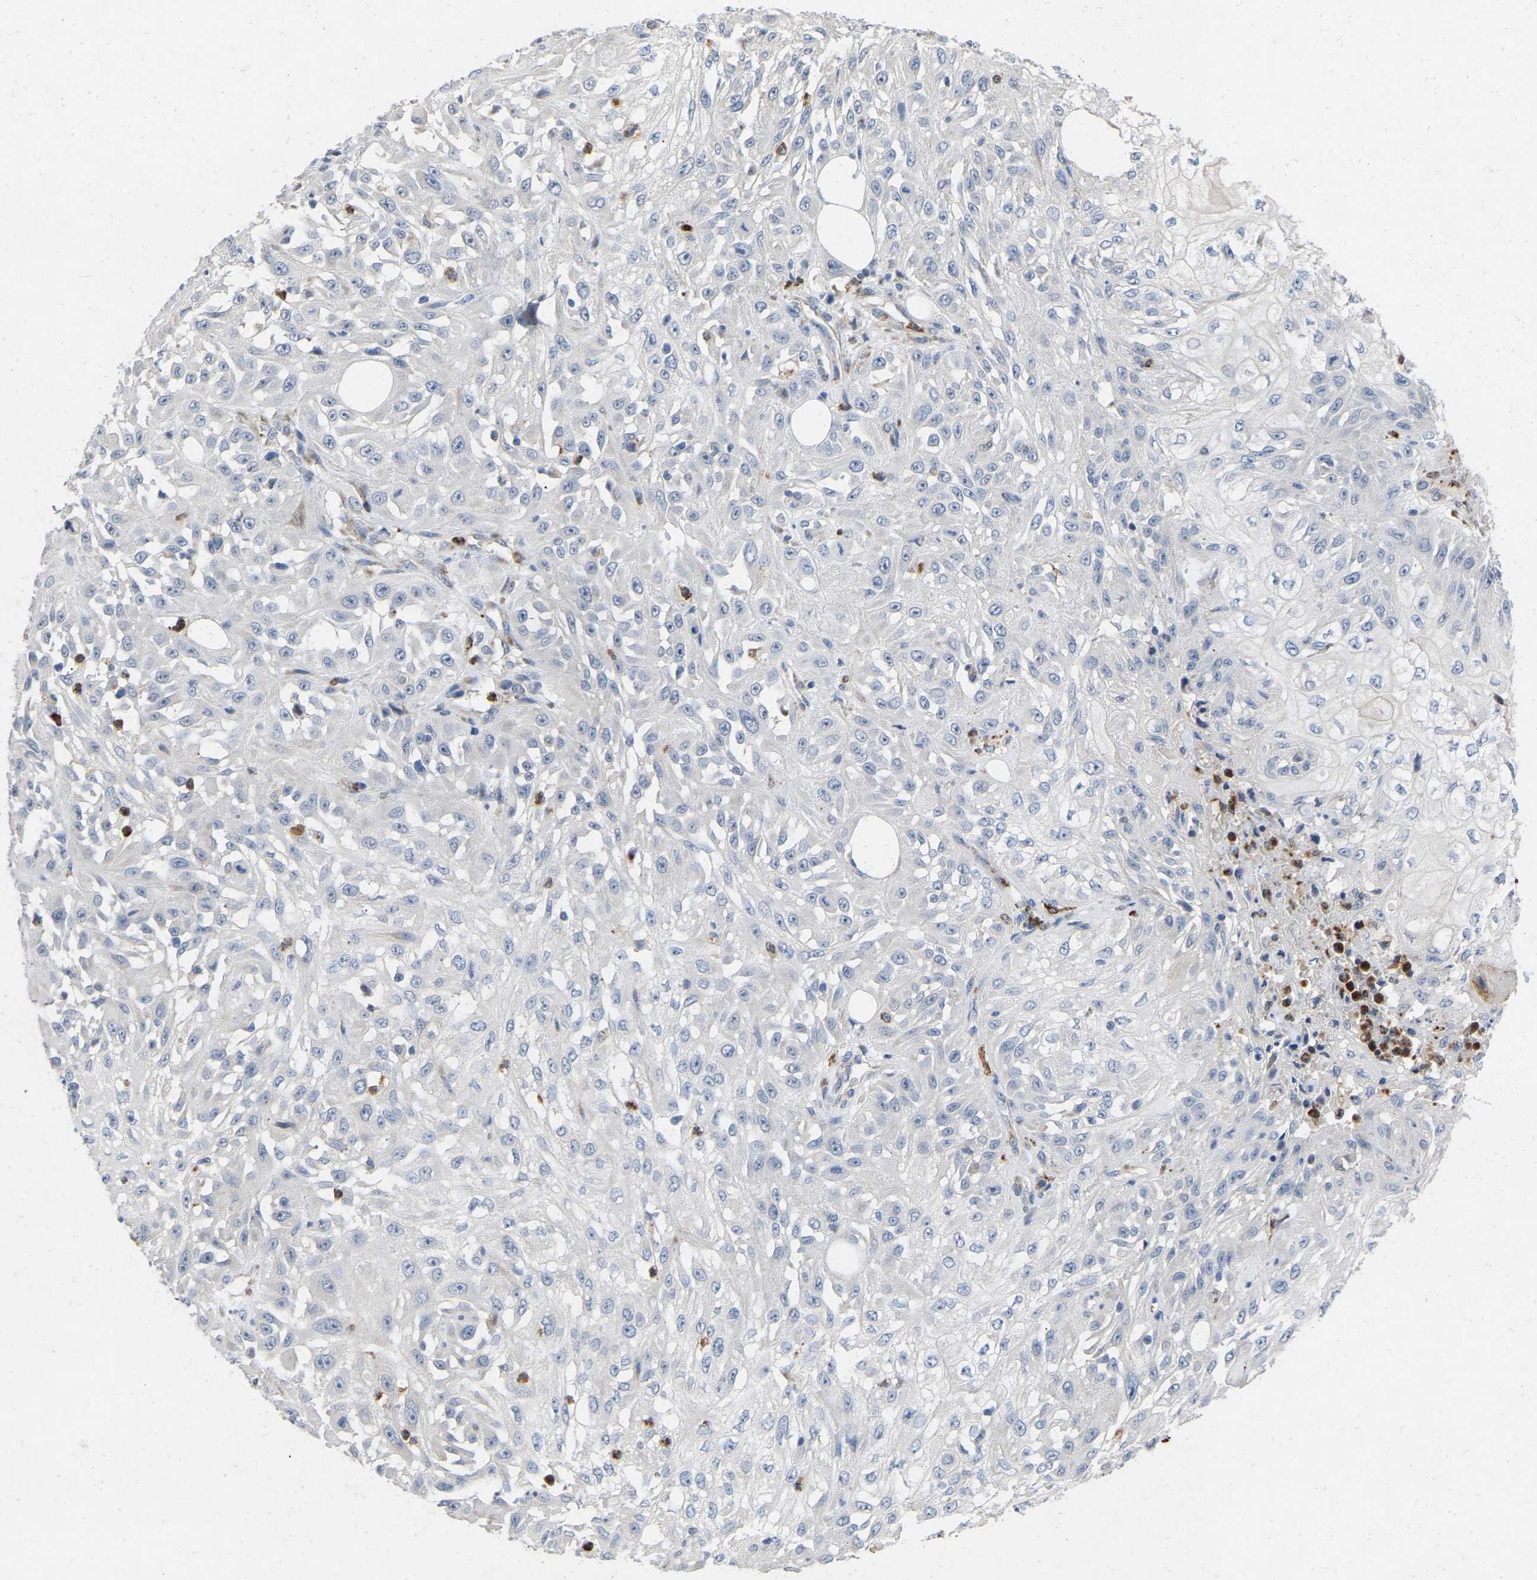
{"staining": {"intensity": "negative", "quantity": "none", "location": "none"}, "tissue": "skin cancer", "cell_type": "Tumor cells", "image_type": "cancer", "snomed": [{"axis": "morphology", "description": "Squamous cell carcinoma, NOS"}, {"axis": "morphology", "description": "Squamous cell carcinoma, metastatic, NOS"}, {"axis": "topography", "description": "Skin"}, {"axis": "topography", "description": "Lymph node"}], "caption": "This is a image of IHC staining of skin squamous cell carcinoma, which shows no positivity in tumor cells.", "gene": "RHEB", "patient": {"sex": "male", "age": 75}}